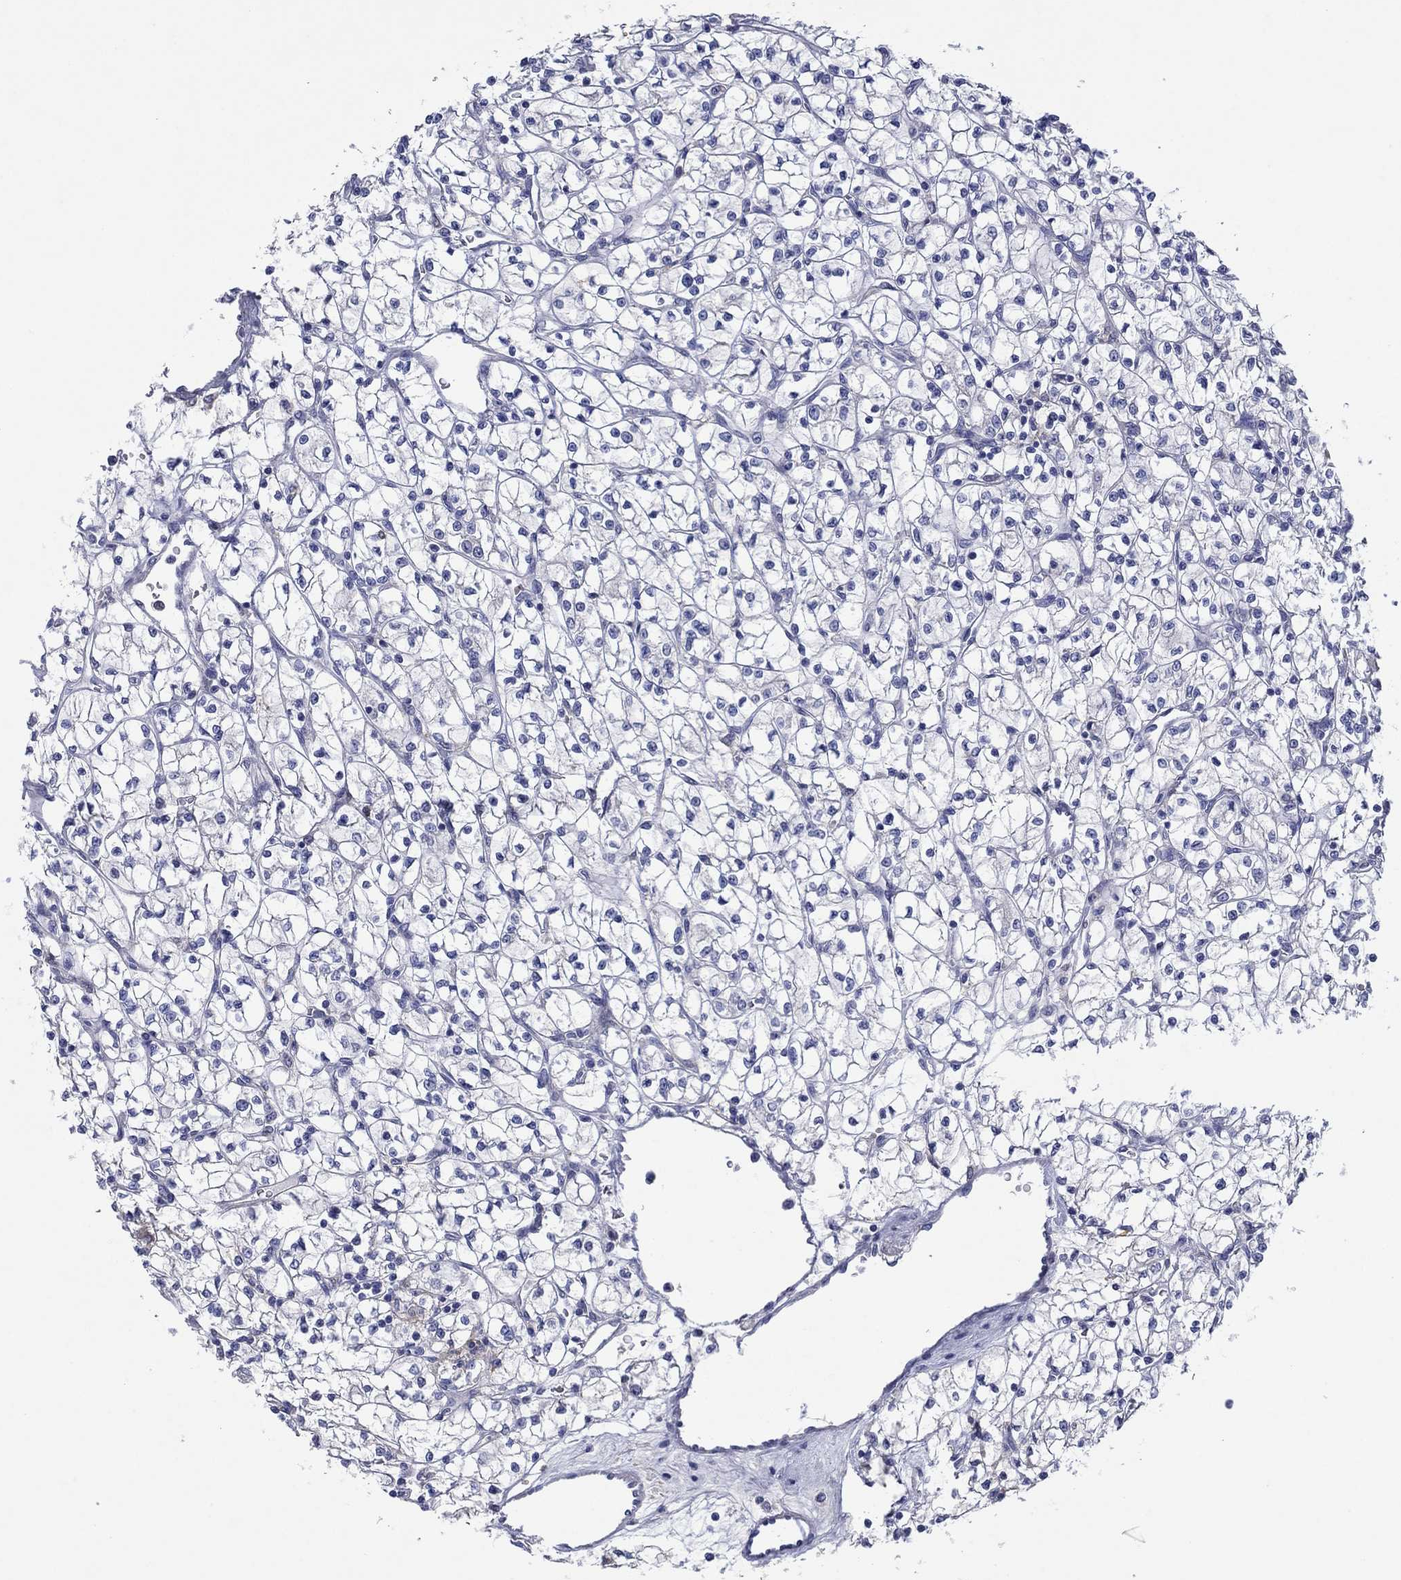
{"staining": {"intensity": "negative", "quantity": "none", "location": "none"}, "tissue": "renal cancer", "cell_type": "Tumor cells", "image_type": "cancer", "snomed": [{"axis": "morphology", "description": "Adenocarcinoma, NOS"}, {"axis": "topography", "description": "Kidney"}], "caption": "Tumor cells are negative for brown protein staining in renal cancer (adenocarcinoma). Brightfield microscopy of immunohistochemistry stained with DAB (brown) and hematoxylin (blue), captured at high magnification.", "gene": "HDC", "patient": {"sex": "female", "age": 64}}